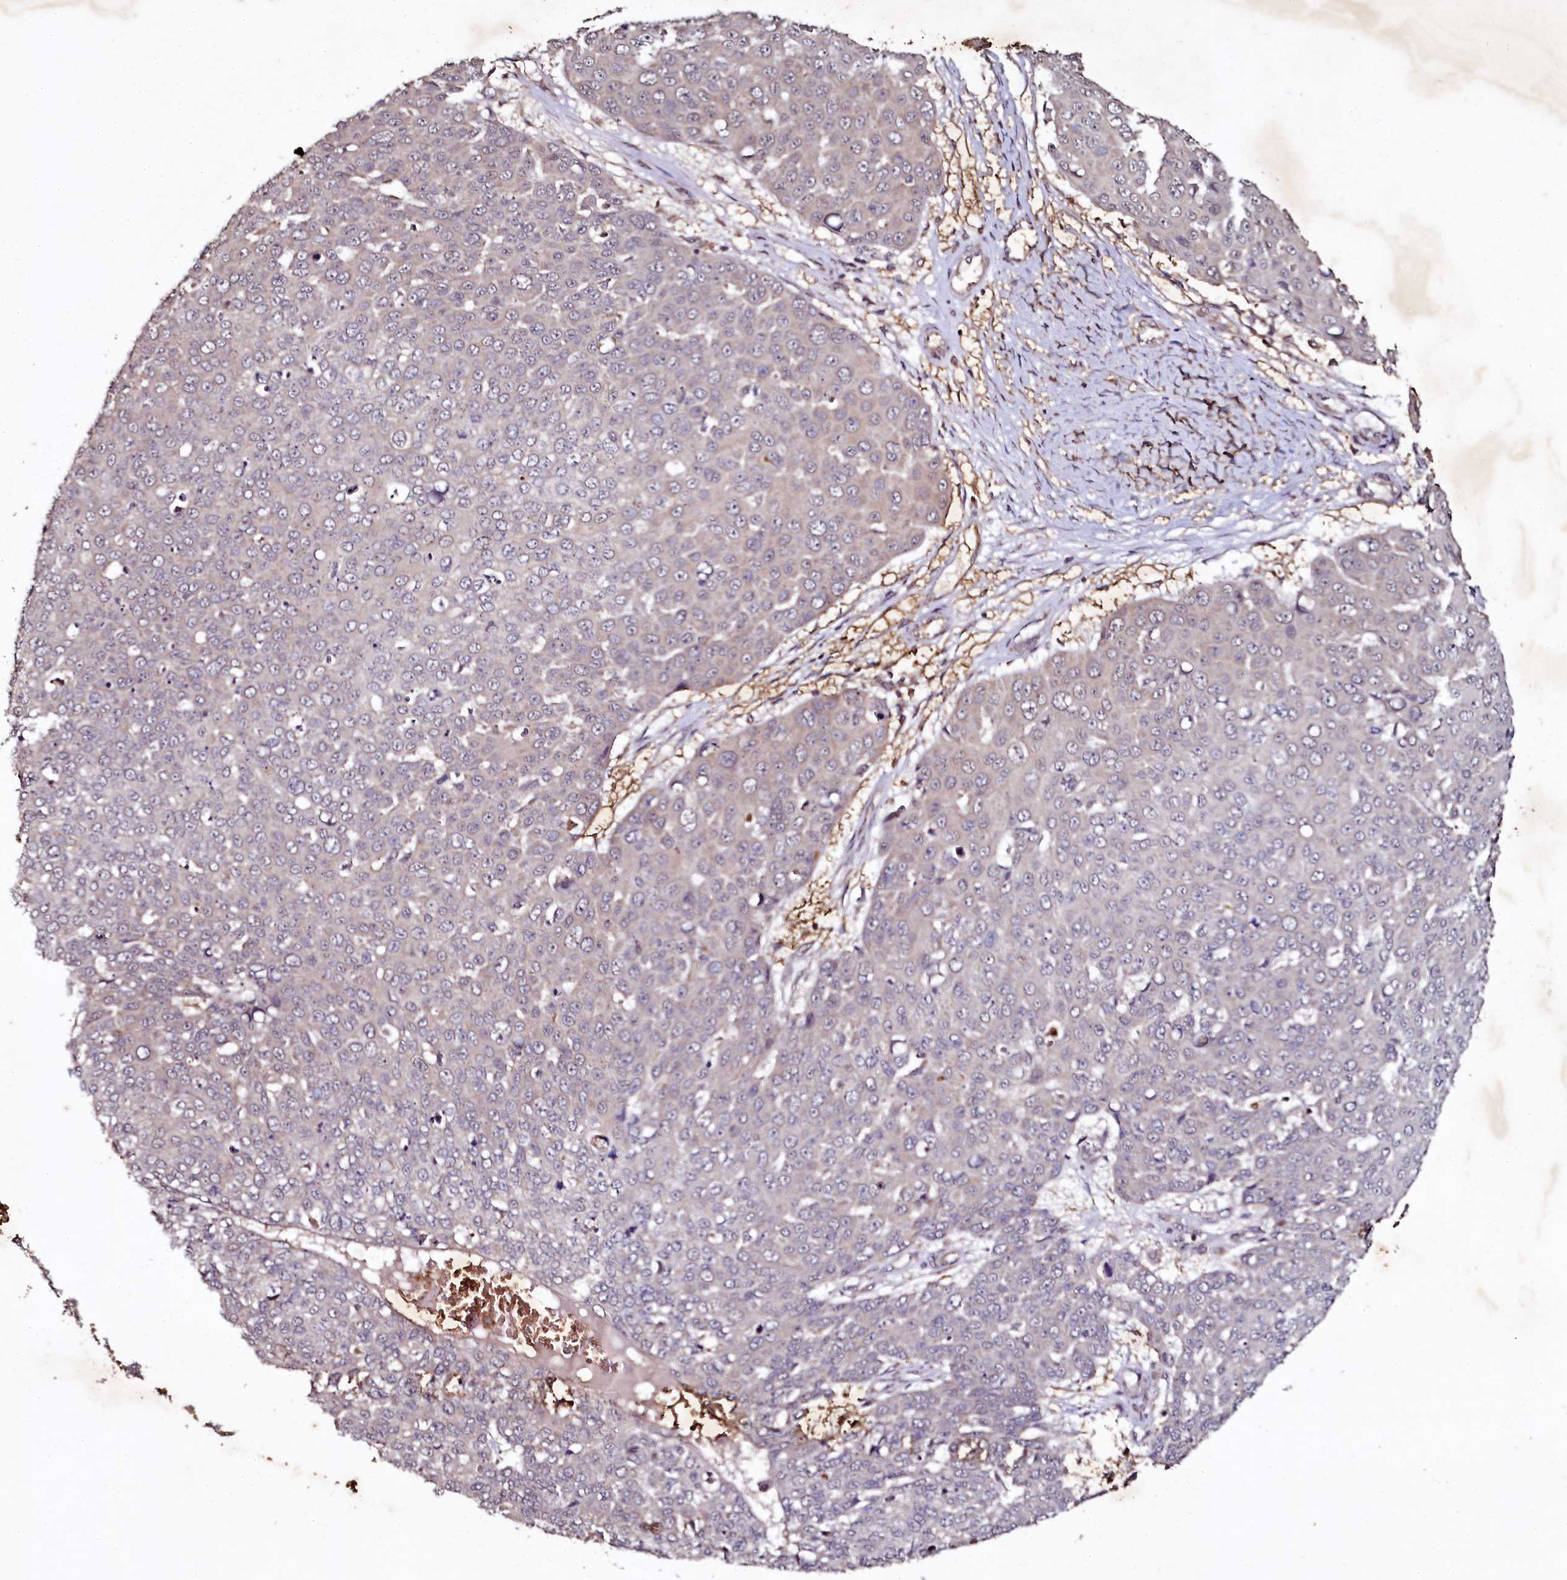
{"staining": {"intensity": "weak", "quantity": "<25%", "location": "cytoplasmic/membranous"}, "tissue": "skin cancer", "cell_type": "Tumor cells", "image_type": "cancer", "snomed": [{"axis": "morphology", "description": "Squamous cell carcinoma, NOS"}, {"axis": "topography", "description": "Skin"}], "caption": "Histopathology image shows no protein staining in tumor cells of squamous cell carcinoma (skin) tissue. (Immunohistochemistry, brightfield microscopy, high magnification).", "gene": "SEC24C", "patient": {"sex": "male", "age": 71}}